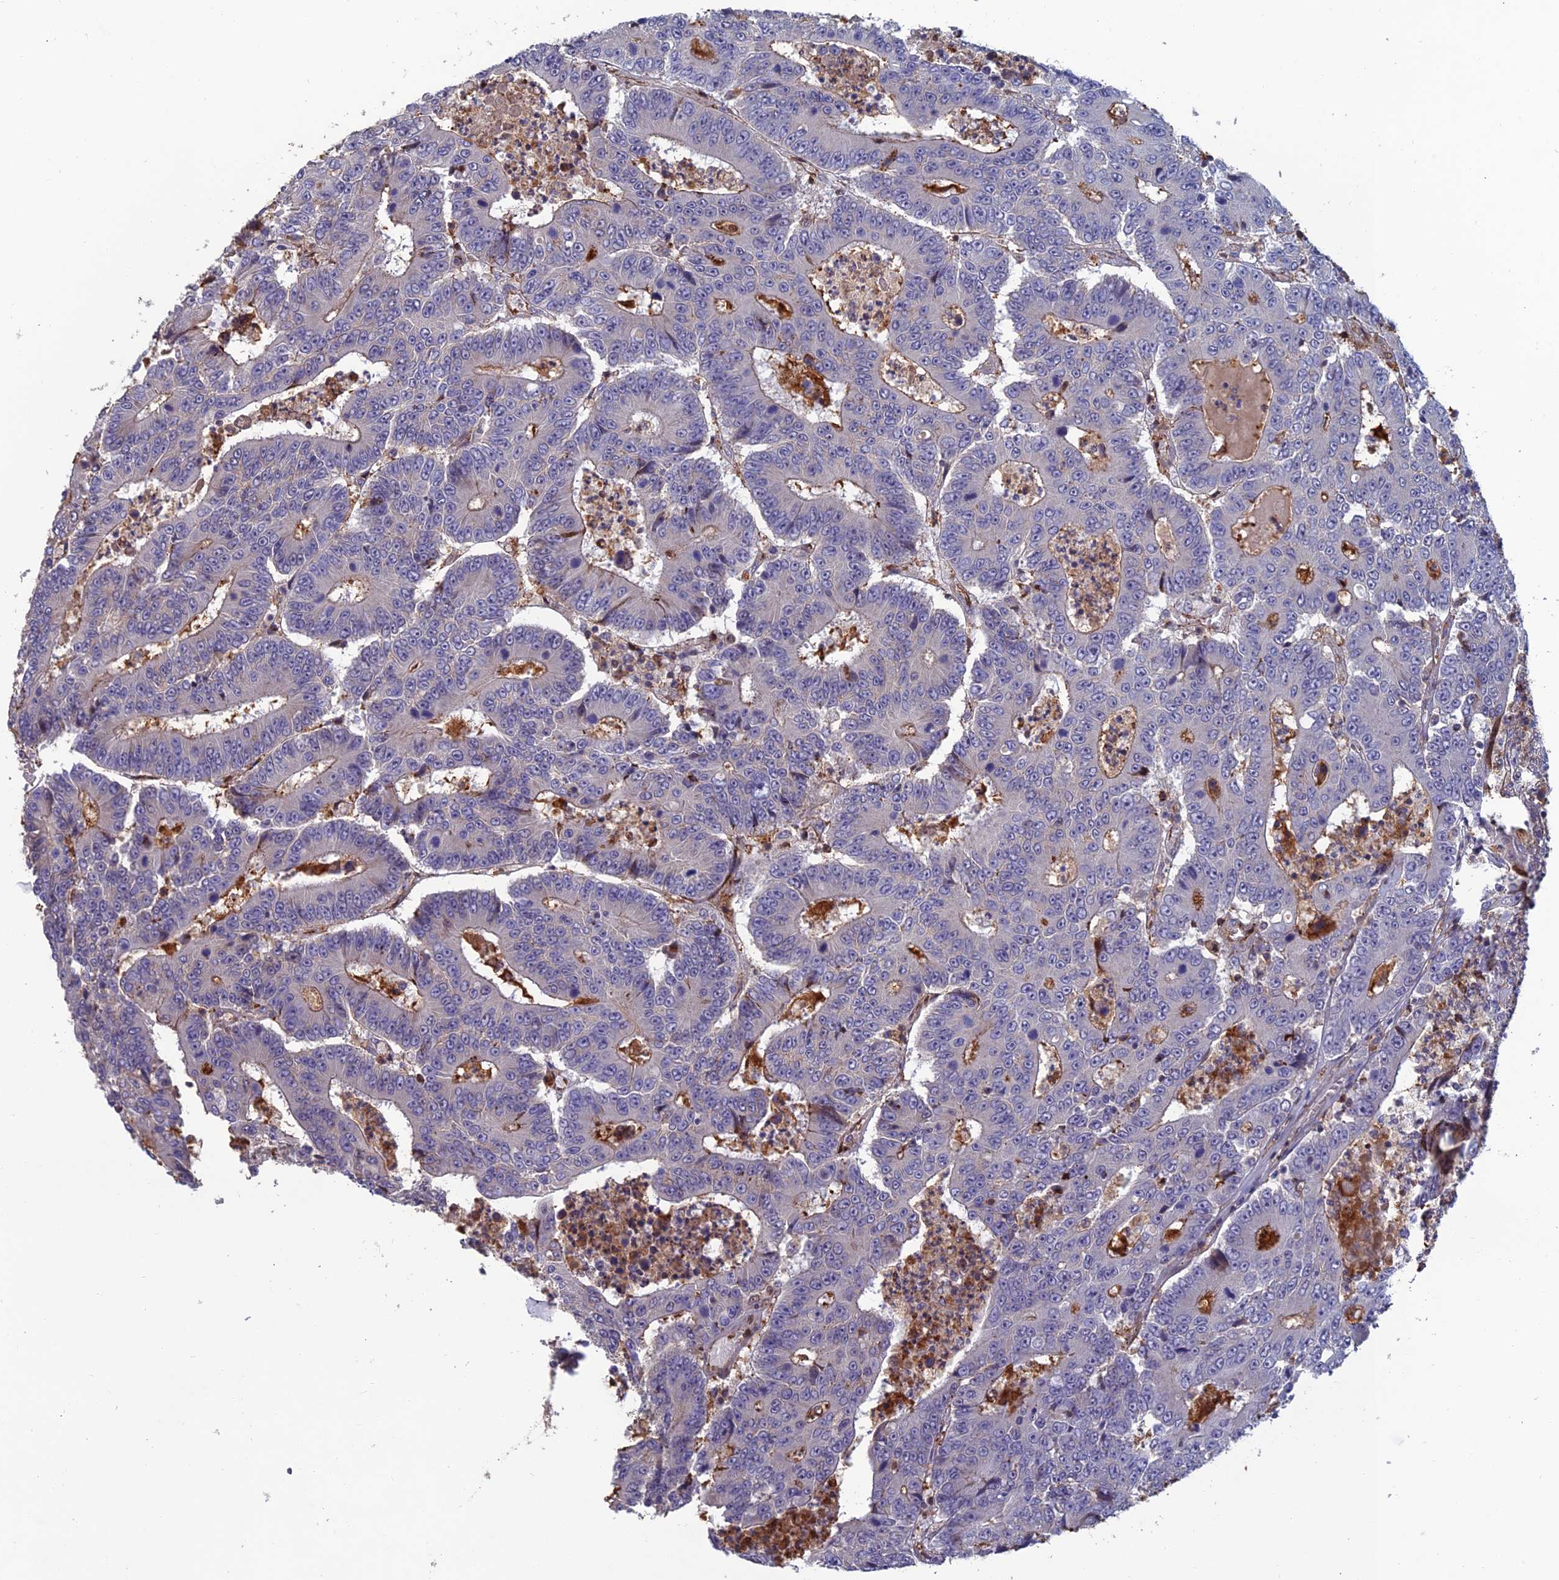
{"staining": {"intensity": "negative", "quantity": "none", "location": "none"}, "tissue": "colorectal cancer", "cell_type": "Tumor cells", "image_type": "cancer", "snomed": [{"axis": "morphology", "description": "Adenocarcinoma, NOS"}, {"axis": "topography", "description": "Colon"}], "caption": "Photomicrograph shows no significant protein expression in tumor cells of colorectal cancer (adenocarcinoma). Brightfield microscopy of IHC stained with DAB (brown) and hematoxylin (blue), captured at high magnification.", "gene": "C15orf62", "patient": {"sex": "male", "age": 83}}